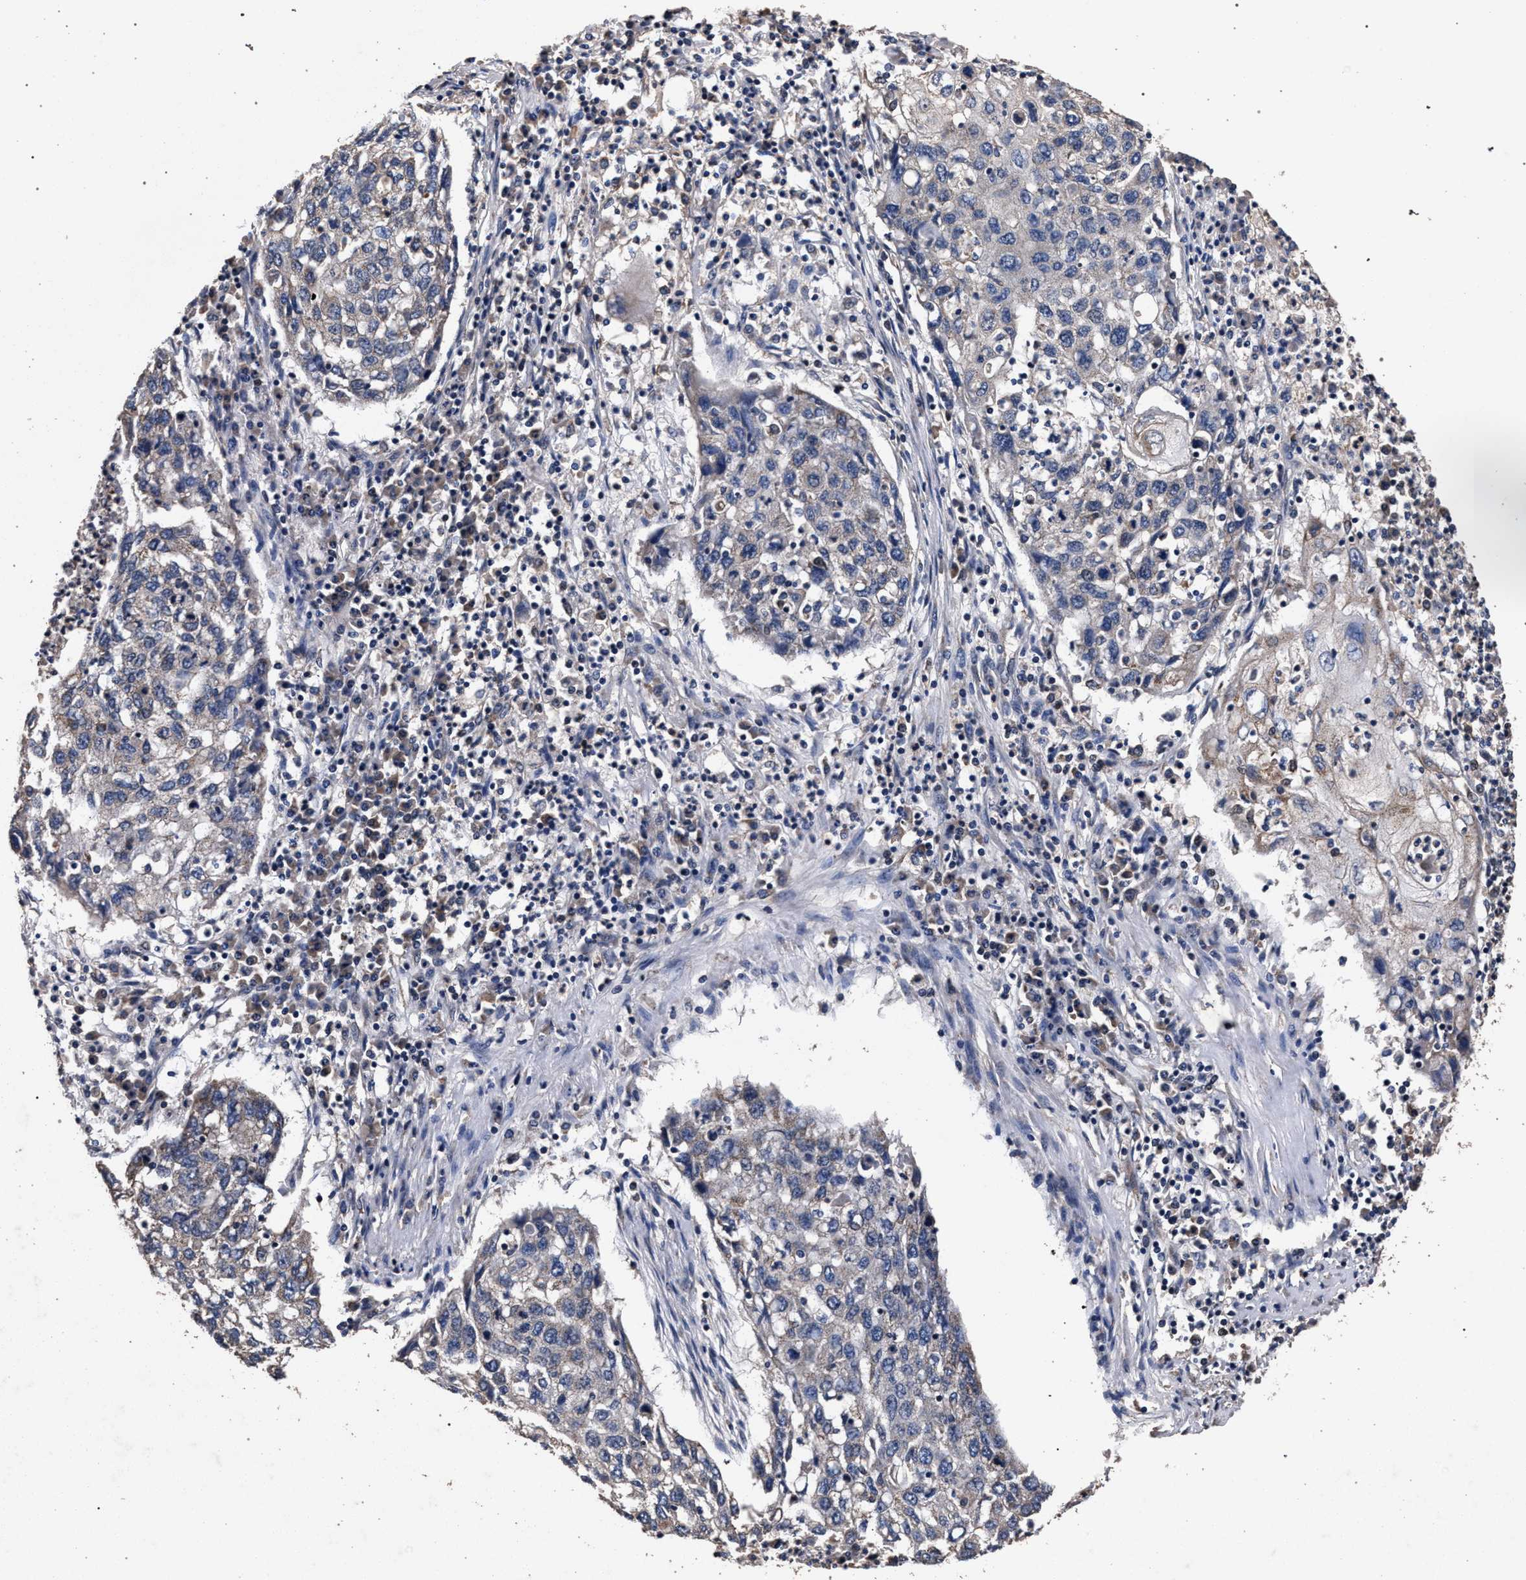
{"staining": {"intensity": "weak", "quantity": "<25%", "location": "cytoplasmic/membranous"}, "tissue": "lung cancer", "cell_type": "Tumor cells", "image_type": "cancer", "snomed": [{"axis": "morphology", "description": "Squamous cell carcinoma, NOS"}, {"axis": "topography", "description": "Lung"}], "caption": "High magnification brightfield microscopy of squamous cell carcinoma (lung) stained with DAB (brown) and counterstained with hematoxylin (blue): tumor cells show no significant staining. (Stains: DAB IHC with hematoxylin counter stain, Microscopy: brightfield microscopy at high magnification).", "gene": "ACOX1", "patient": {"sex": "female", "age": 63}}